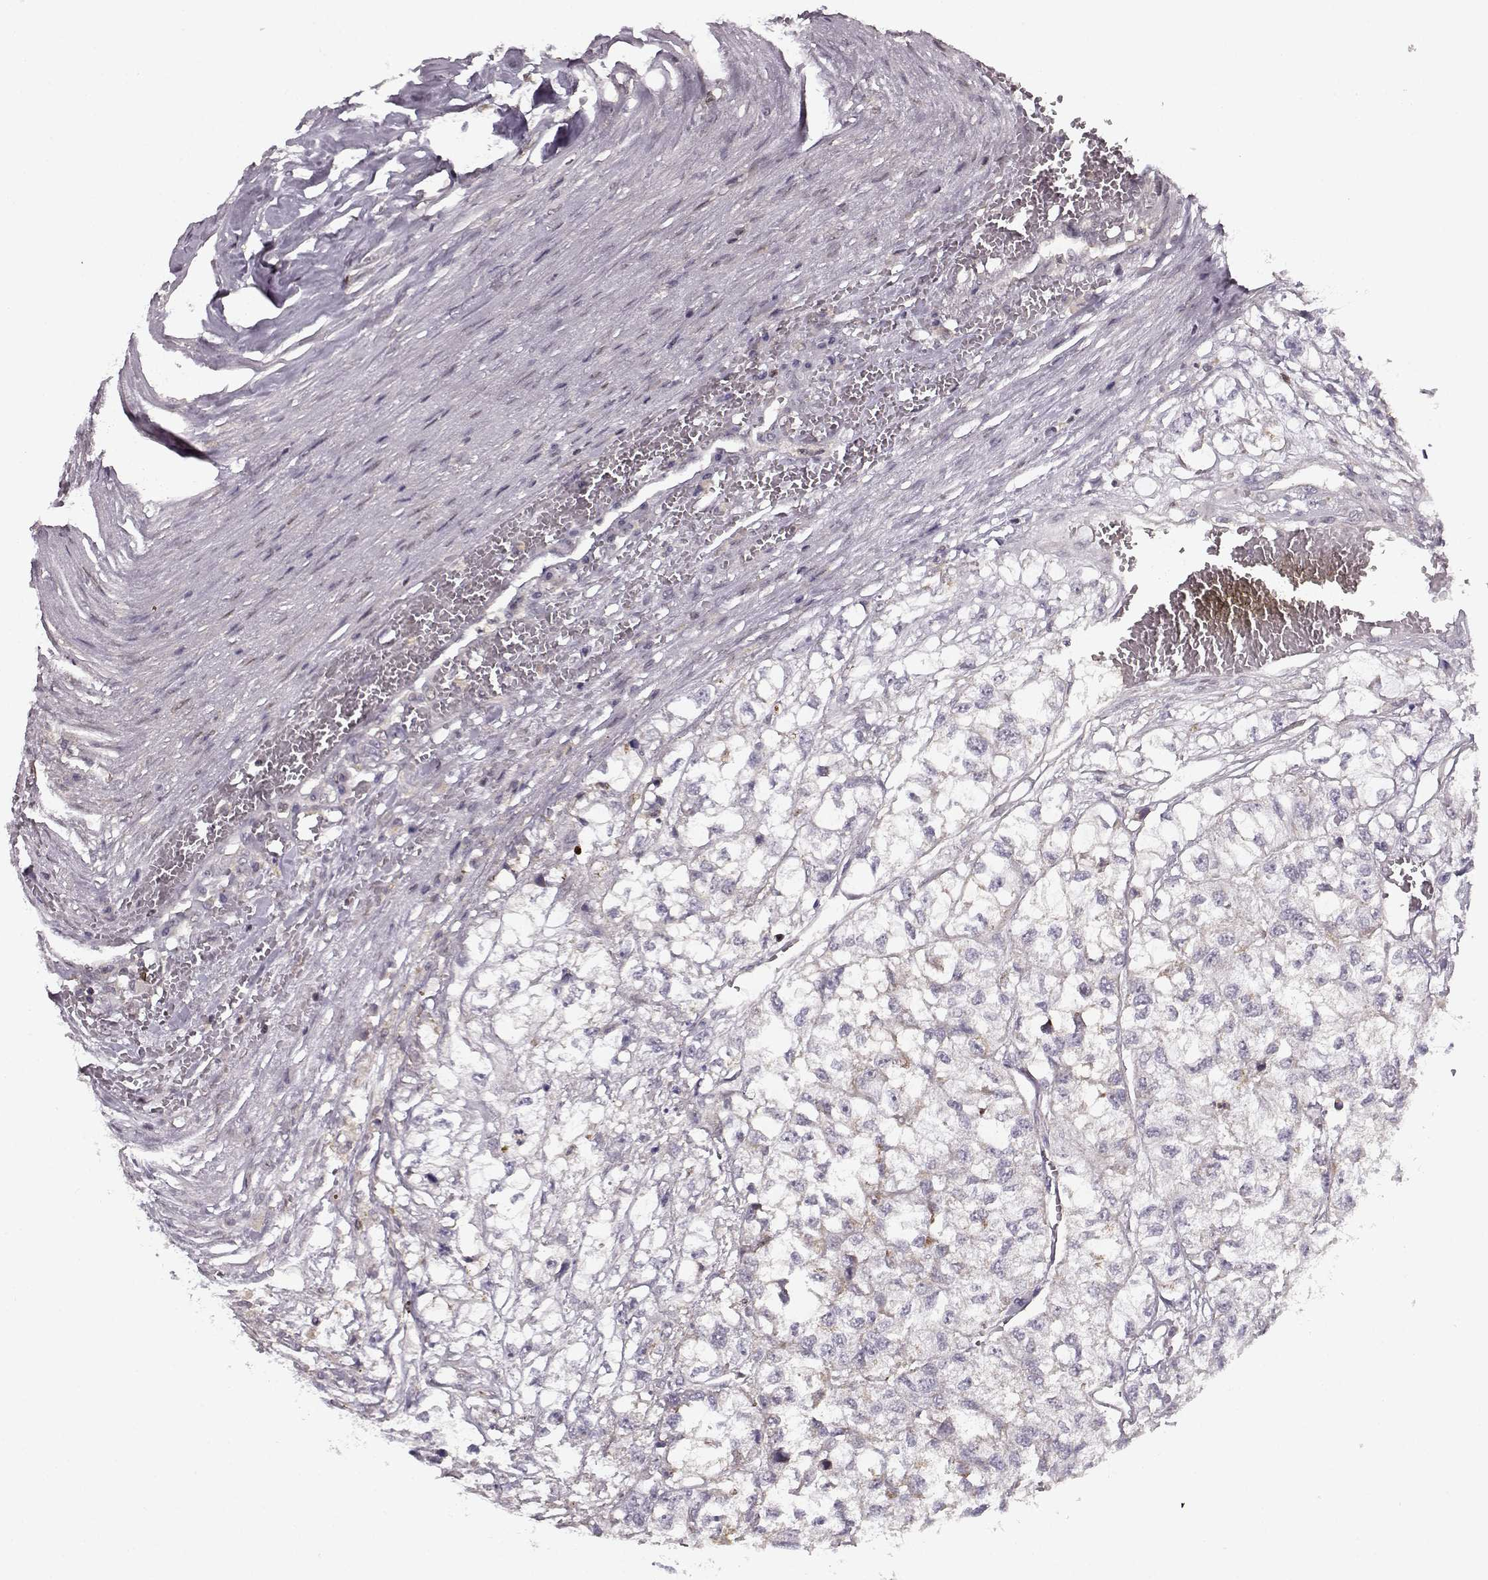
{"staining": {"intensity": "negative", "quantity": "none", "location": "none"}, "tissue": "renal cancer", "cell_type": "Tumor cells", "image_type": "cancer", "snomed": [{"axis": "morphology", "description": "Adenocarcinoma, NOS"}, {"axis": "topography", "description": "Kidney"}], "caption": "IHC micrograph of human renal cancer (adenocarcinoma) stained for a protein (brown), which exhibits no positivity in tumor cells.", "gene": "MFSD1", "patient": {"sex": "male", "age": 56}}